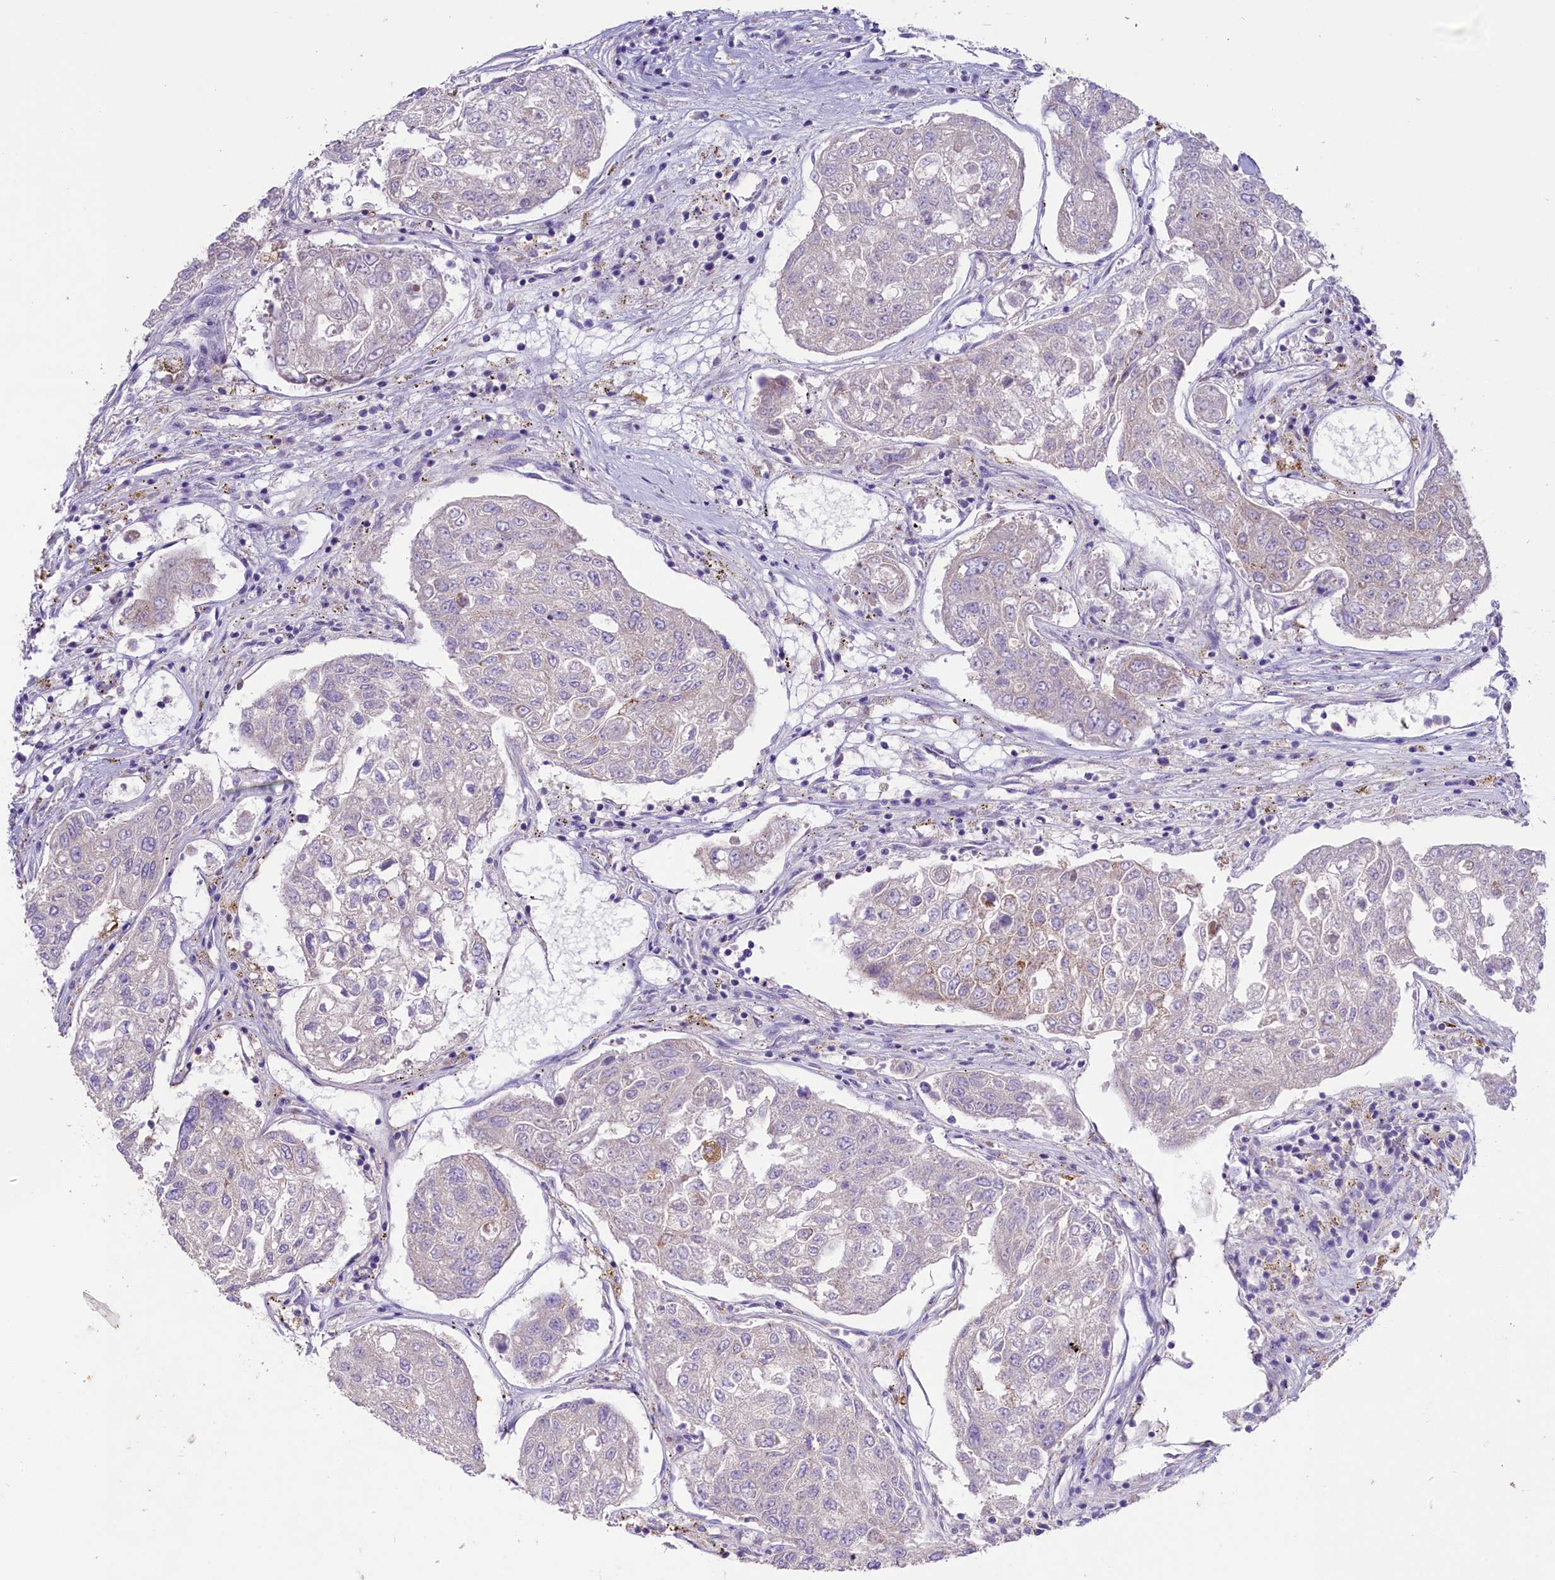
{"staining": {"intensity": "negative", "quantity": "none", "location": "none"}, "tissue": "urothelial cancer", "cell_type": "Tumor cells", "image_type": "cancer", "snomed": [{"axis": "morphology", "description": "Urothelial carcinoma, High grade"}, {"axis": "topography", "description": "Lymph node"}, {"axis": "topography", "description": "Urinary bladder"}], "caption": "Urothelial cancer was stained to show a protein in brown. There is no significant expression in tumor cells.", "gene": "CD99L2", "patient": {"sex": "male", "age": 51}}